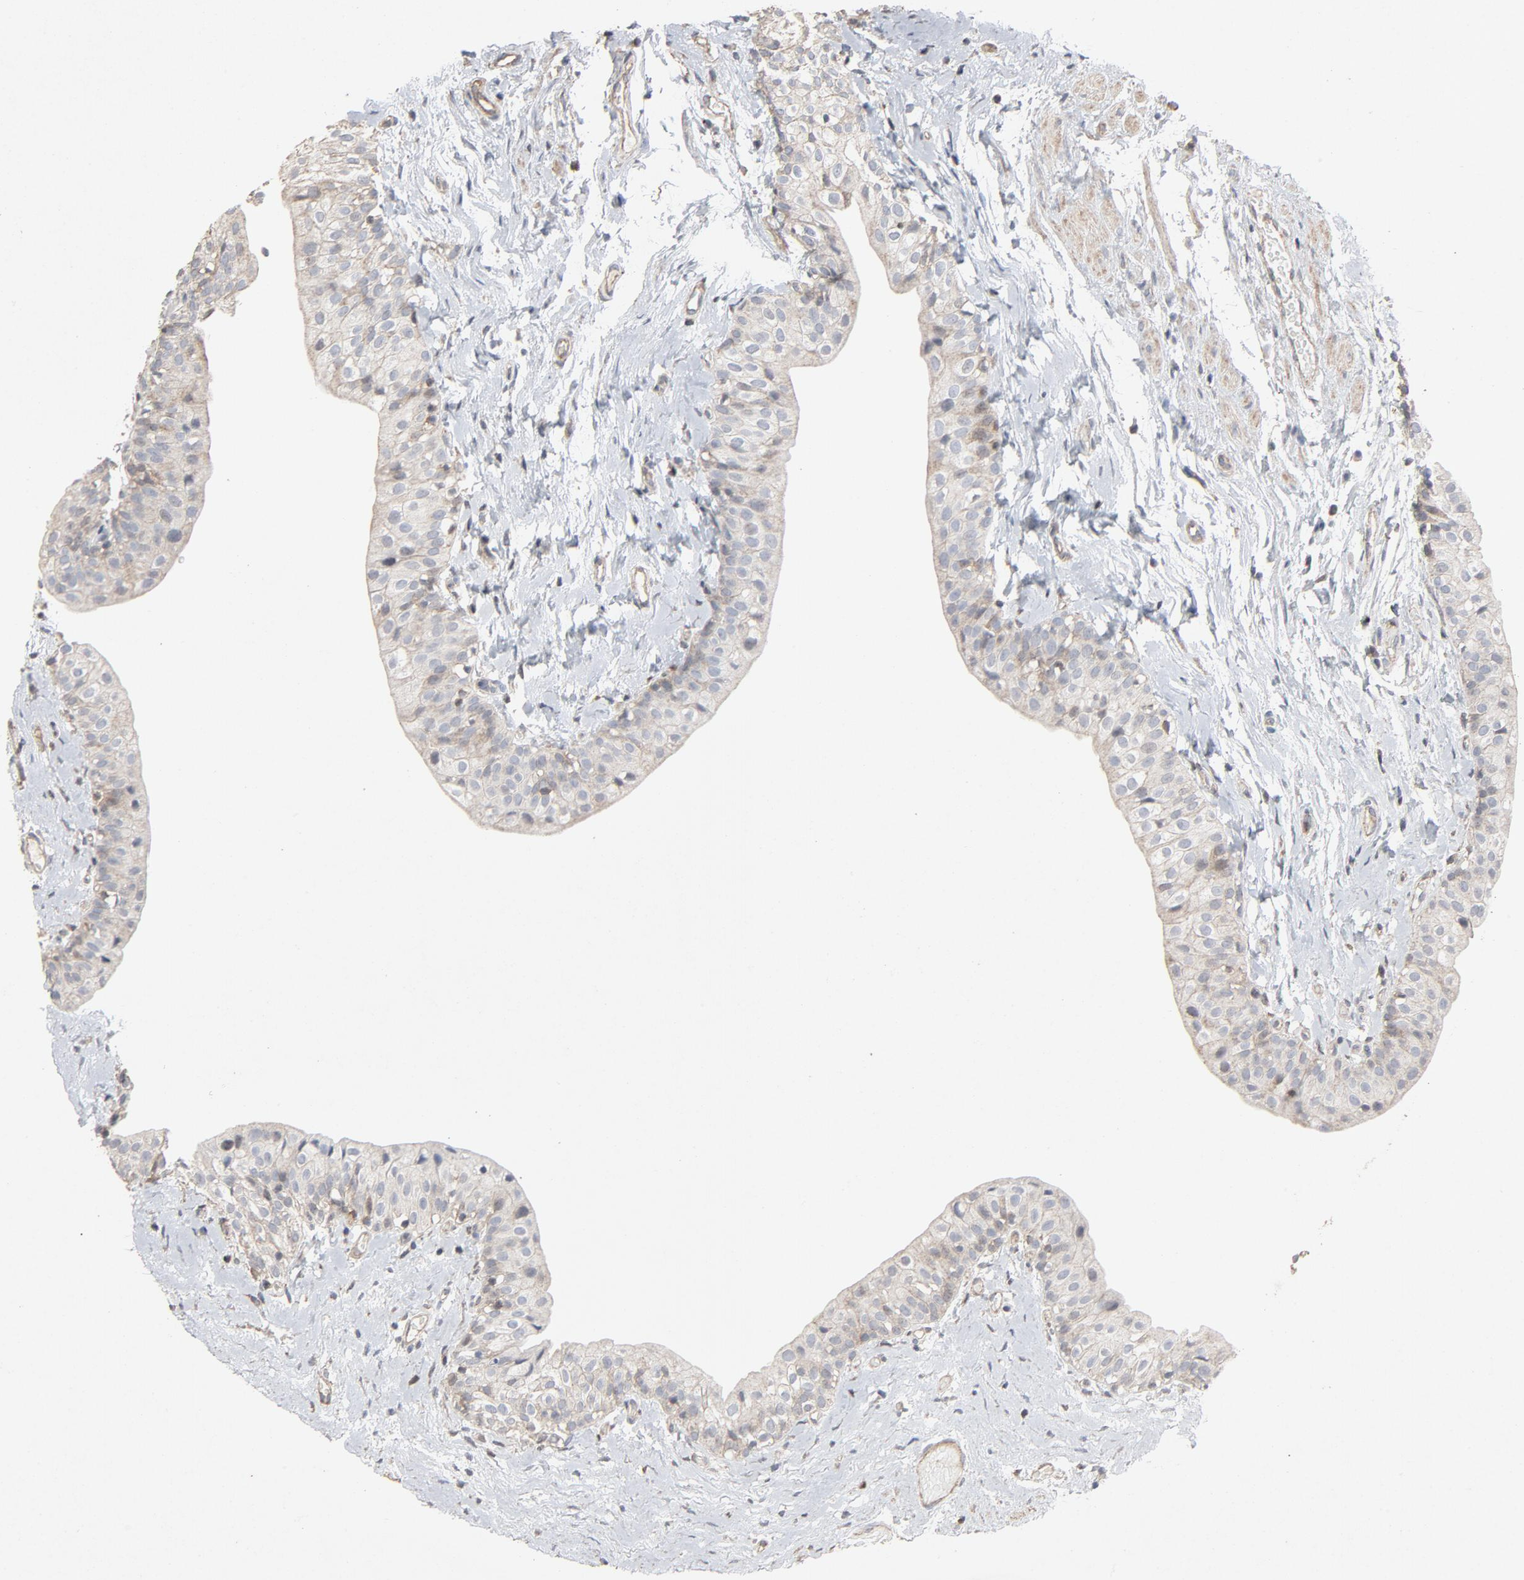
{"staining": {"intensity": "weak", "quantity": "25%-75%", "location": "cytoplasmic/membranous"}, "tissue": "urinary bladder", "cell_type": "Urothelial cells", "image_type": "normal", "snomed": [{"axis": "morphology", "description": "Normal tissue, NOS"}, {"axis": "topography", "description": "Urinary bladder"}], "caption": "Urinary bladder stained for a protein demonstrates weak cytoplasmic/membranous positivity in urothelial cells.", "gene": "CDK6", "patient": {"sex": "male", "age": 59}}